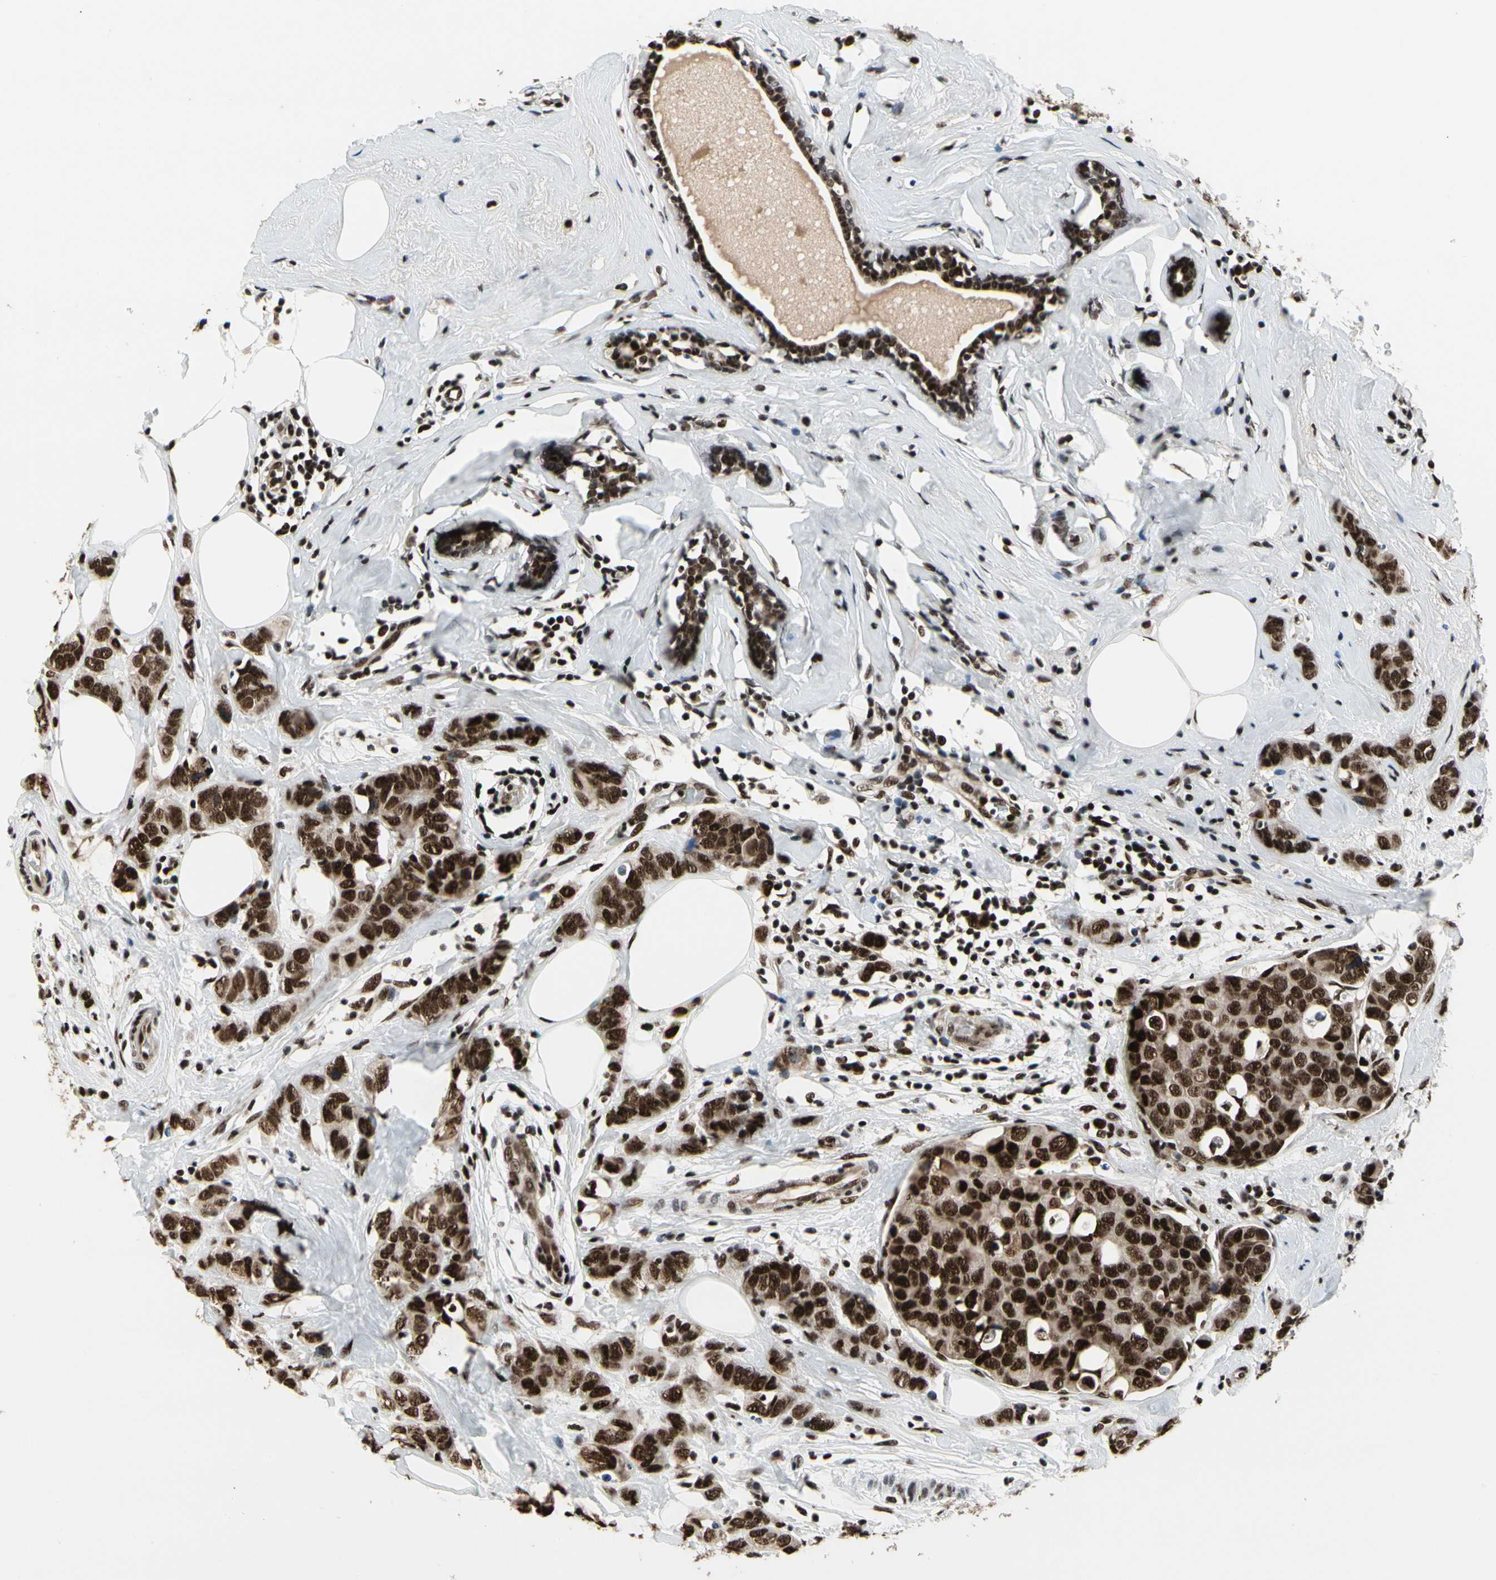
{"staining": {"intensity": "strong", "quantity": ">75%", "location": "nuclear"}, "tissue": "breast cancer", "cell_type": "Tumor cells", "image_type": "cancer", "snomed": [{"axis": "morphology", "description": "Normal tissue, NOS"}, {"axis": "morphology", "description": "Duct carcinoma"}, {"axis": "topography", "description": "Breast"}], "caption": "Breast cancer (invasive ductal carcinoma) was stained to show a protein in brown. There is high levels of strong nuclear positivity in approximately >75% of tumor cells.", "gene": "SRSF11", "patient": {"sex": "female", "age": 50}}